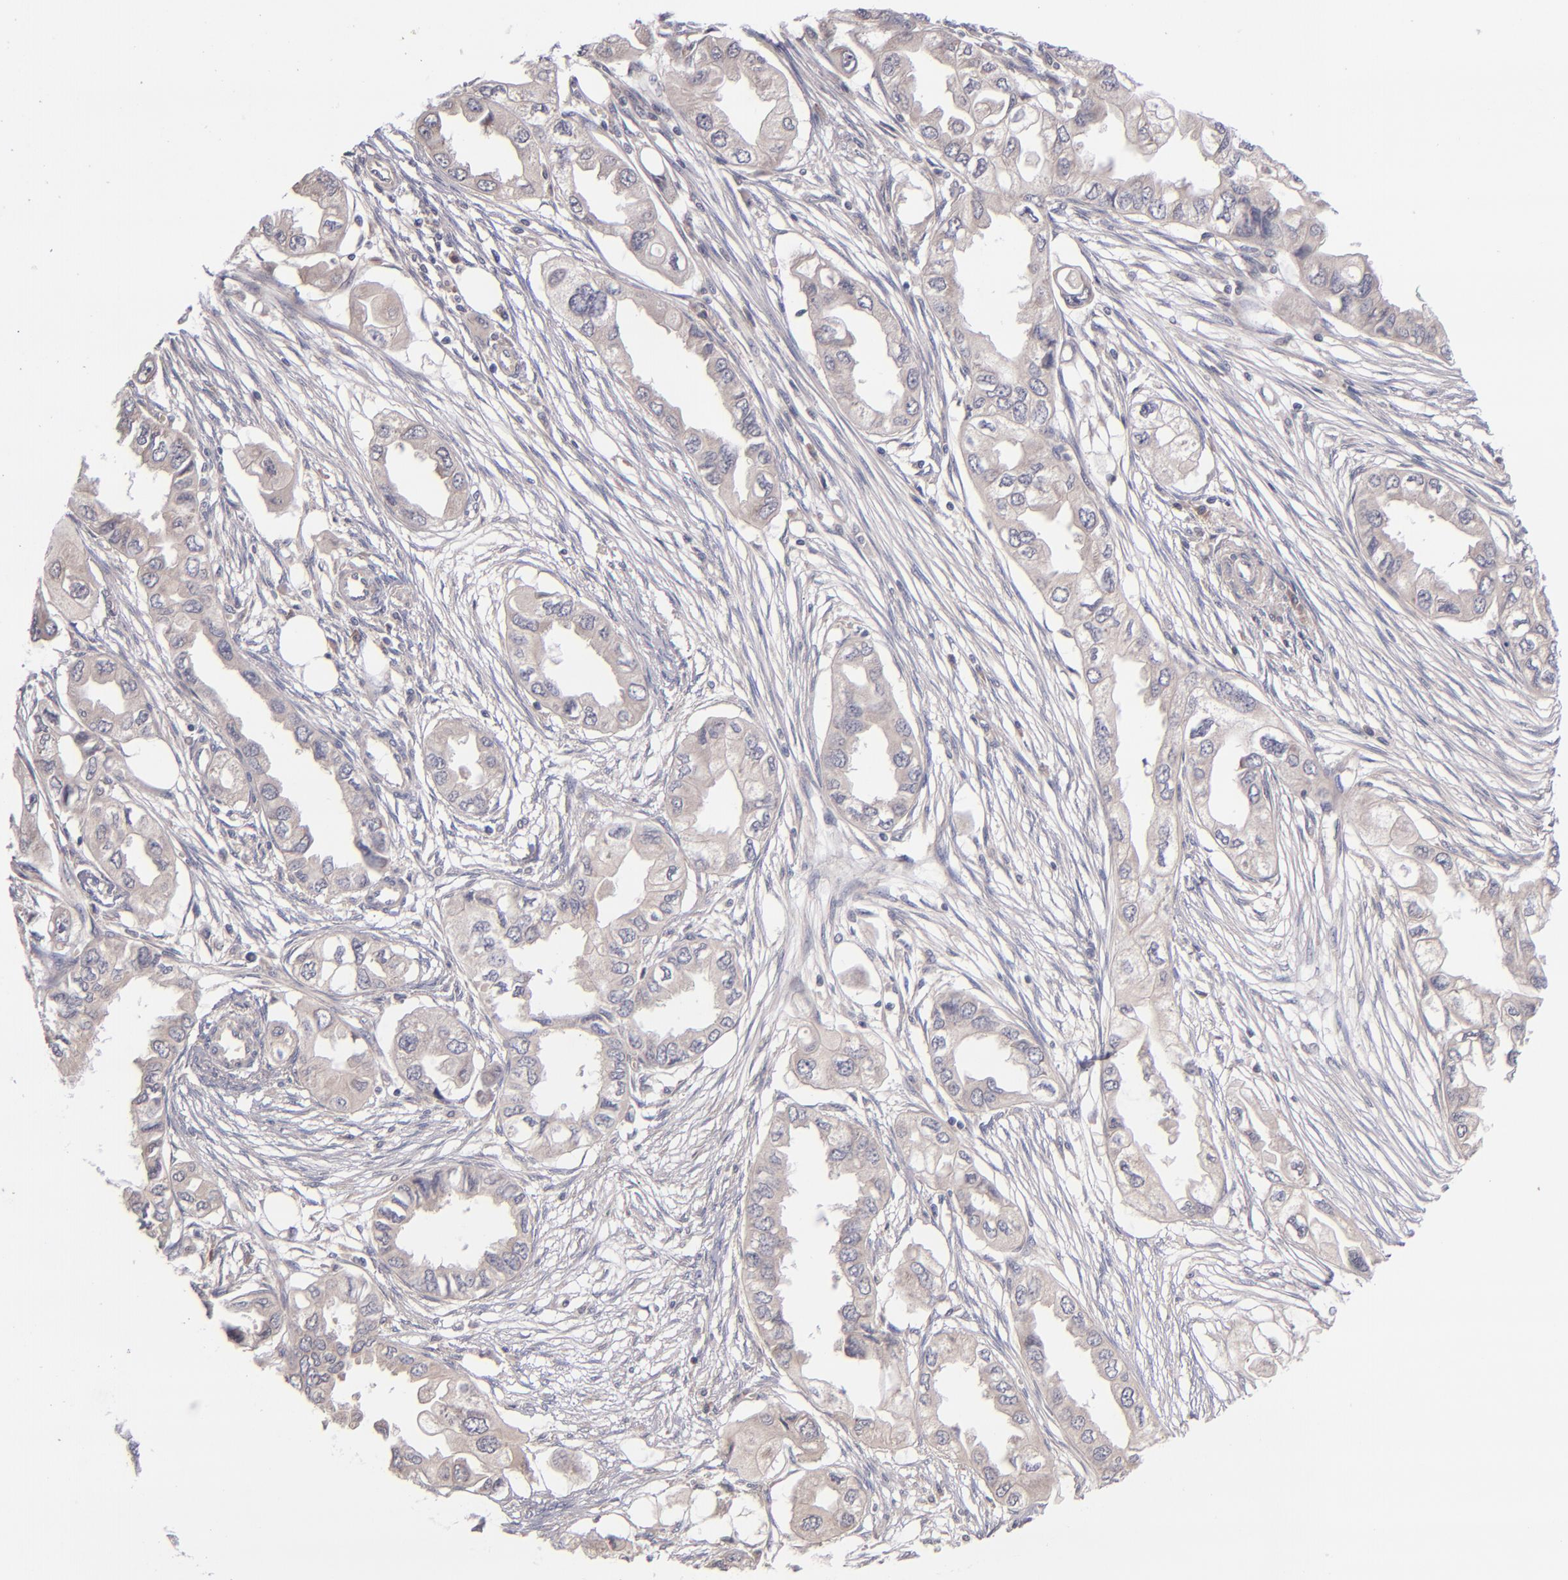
{"staining": {"intensity": "weak", "quantity": ">75%", "location": "cytoplasmic/membranous"}, "tissue": "endometrial cancer", "cell_type": "Tumor cells", "image_type": "cancer", "snomed": [{"axis": "morphology", "description": "Adenocarcinoma, NOS"}, {"axis": "topography", "description": "Endometrium"}], "caption": "The immunohistochemical stain labels weak cytoplasmic/membranous staining in tumor cells of adenocarcinoma (endometrial) tissue.", "gene": "TSC2", "patient": {"sex": "female", "age": 67}}